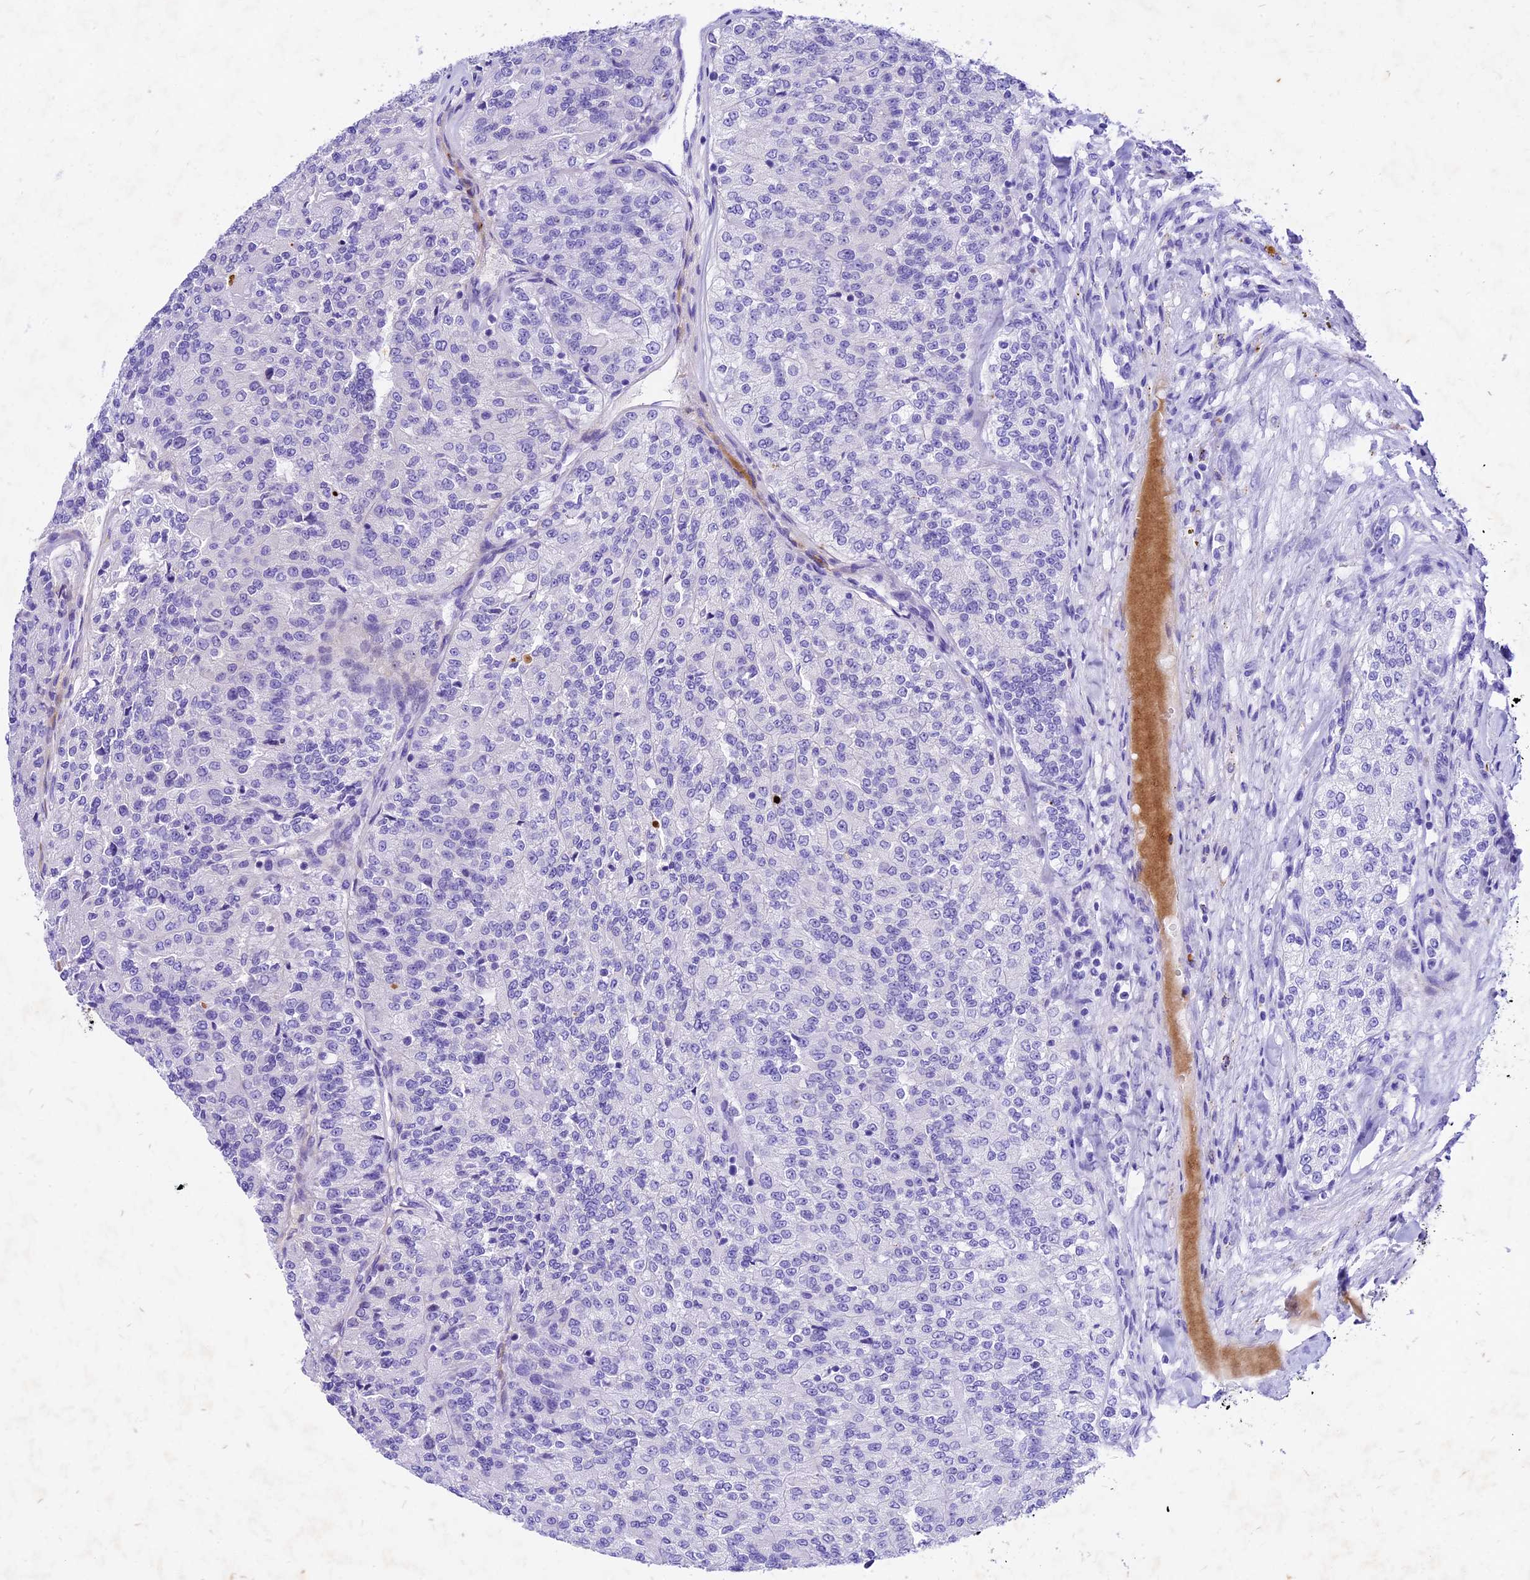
{"staining": {"intensity": "negative", "quantity": "none", "location": "none"}, "tissue": "renal cancer", "cell_type": "Tumor cells", "image_type": "cancer", "snomed": [{"axis": "morphology", "description": "Adenocarcinoma, NOS"}, {"axis": "topography", "description": "Kidney"}], "caption": "Tumor cells show no significant protein staining in adenocarcinoma (renal).", "gene": "PSG11", "patient": {"sex": "female", "age": 63}}